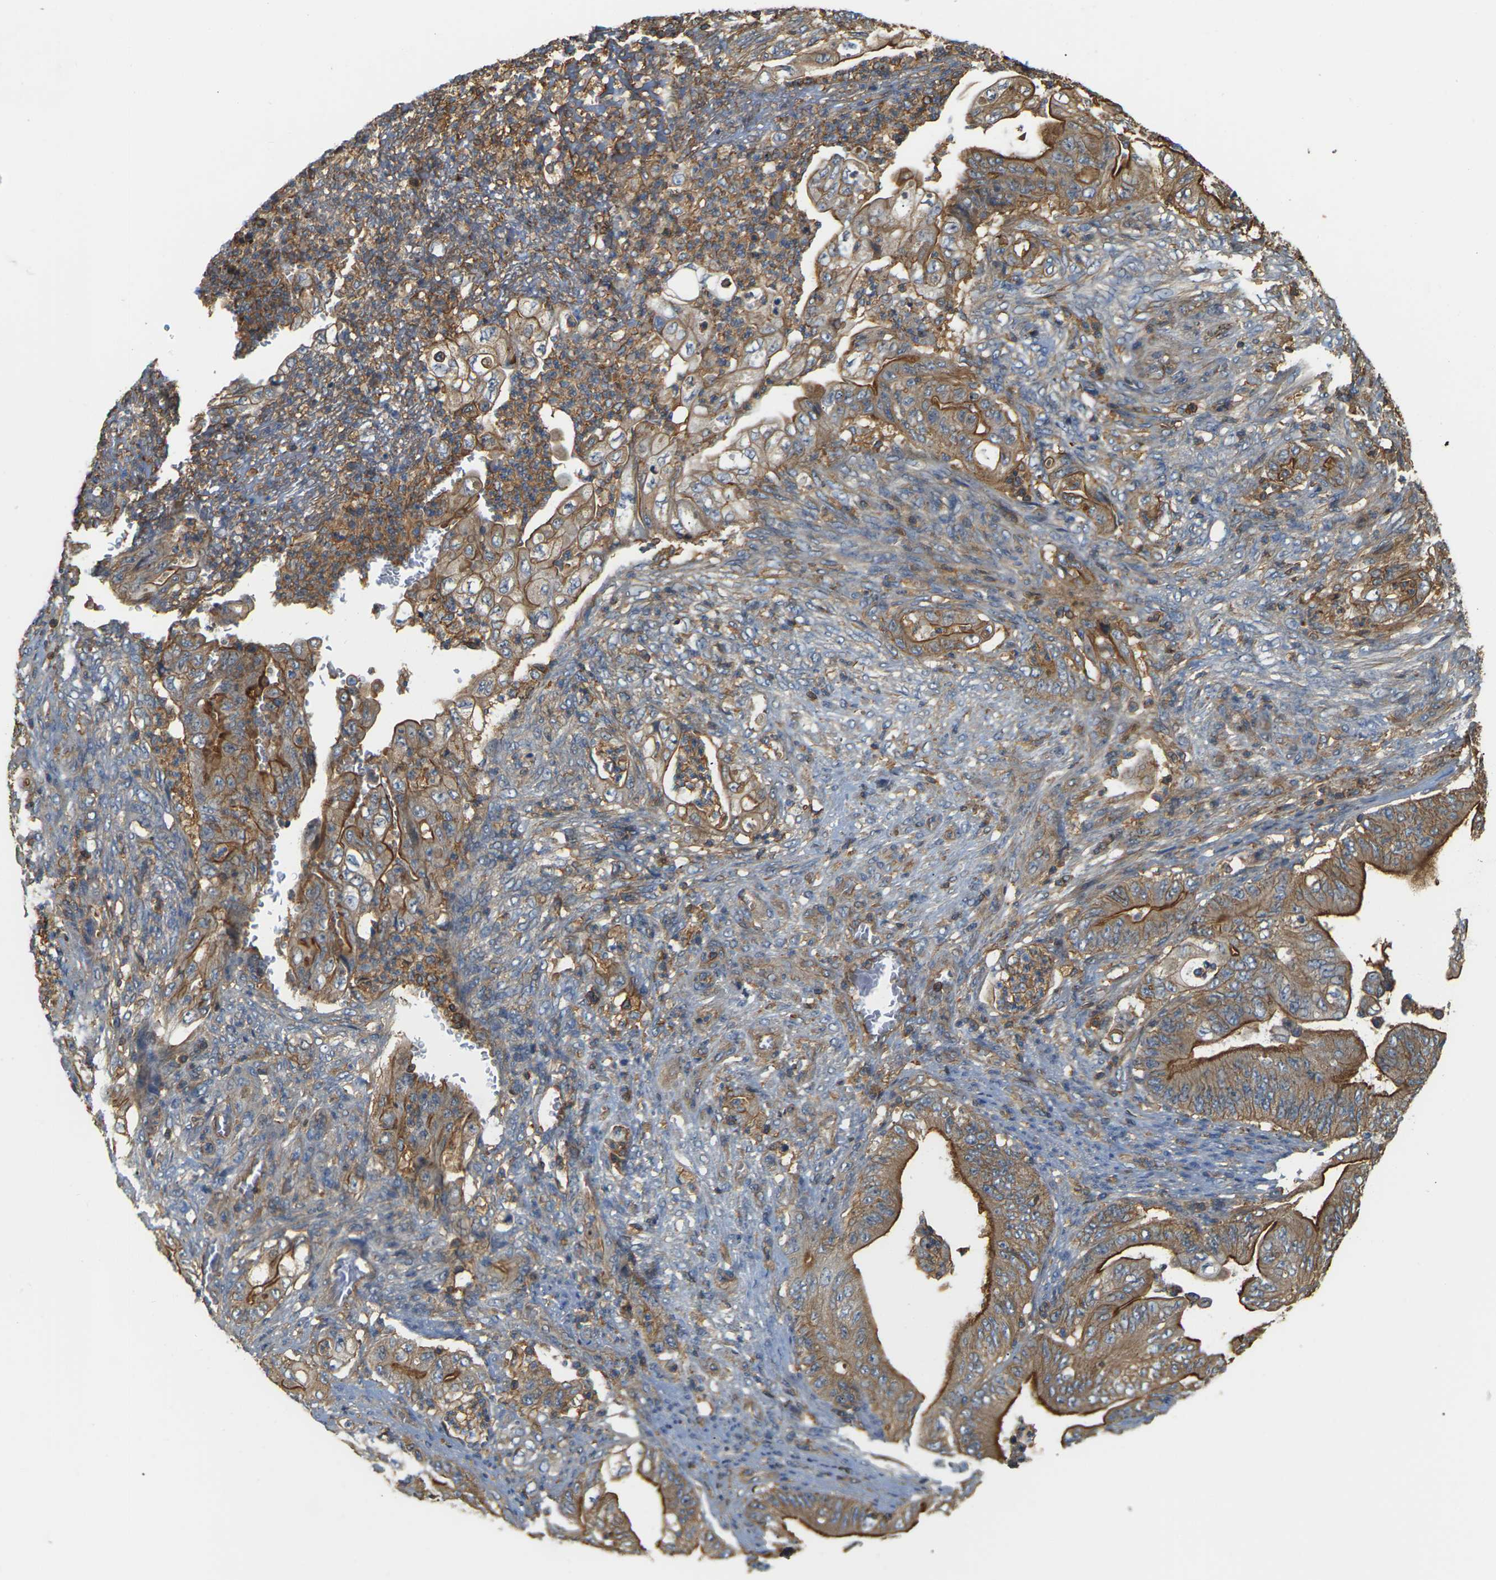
{"staining": {"intensity": "strong", "quantity": ">75%", "location": "cytoplasmic/membranous"}, "tissue": "stomach cancer", "cell_type": "Tumor cells", "image_type": "cancer", "snomed": [{"axis": "morphology", "description": "Adenocarcinoma, NOS"}, {"axis": "topography", "description": "Stomach"}], "caption": "A high-resolution photomicrograph shows immunohistochemistry (IHC) staining of adenocarcinoma (stomach), which demonstrates strong cytoplasmic/membranous staining in approximately >75% of tumor cells.", "gene": "IQGAP1", "patient": {"sex": "female", "age": 73}}